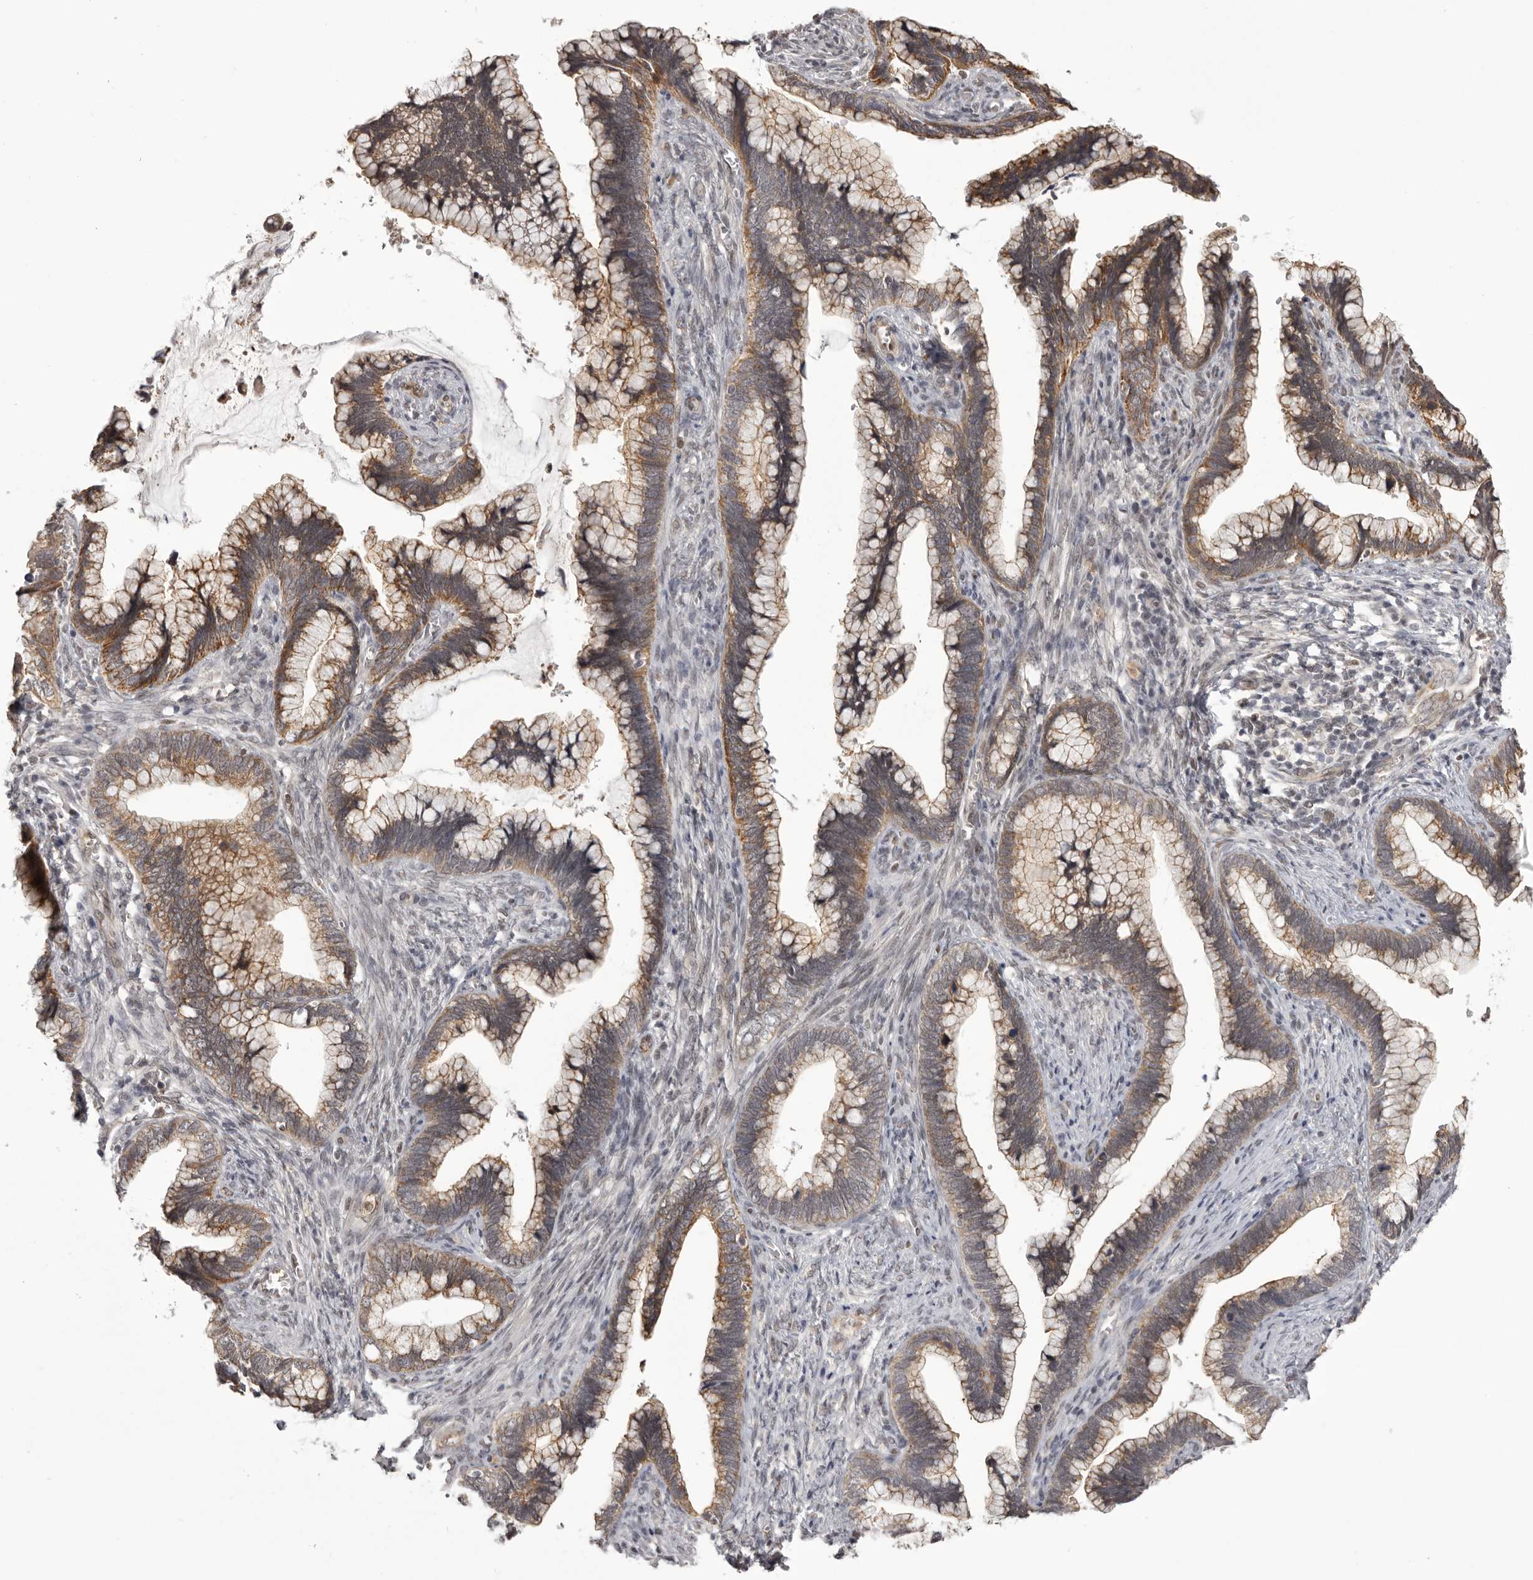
{"staining": {"intensity": "moderate", "quantity": ">75%", "location": "cytoplasmic/membranous"}, "tissue": "cervical cancer", "cell_type": "Tumor cells", "image_type": "cancer", "snomed": [{"axis": "morphology", "description": "Adenocarcinoma, NOS"}, {"axis": "topography", "description": "Cervix"}], "caption": "Approximately >75% of tumor cells in human cervical cancer exhibit moderate cytoplasmic/membranous protein positivity as visualized by brown immunohistochemical staining.", "gene": "RNF2", "patient": {"sex": "female", "age": 44}}